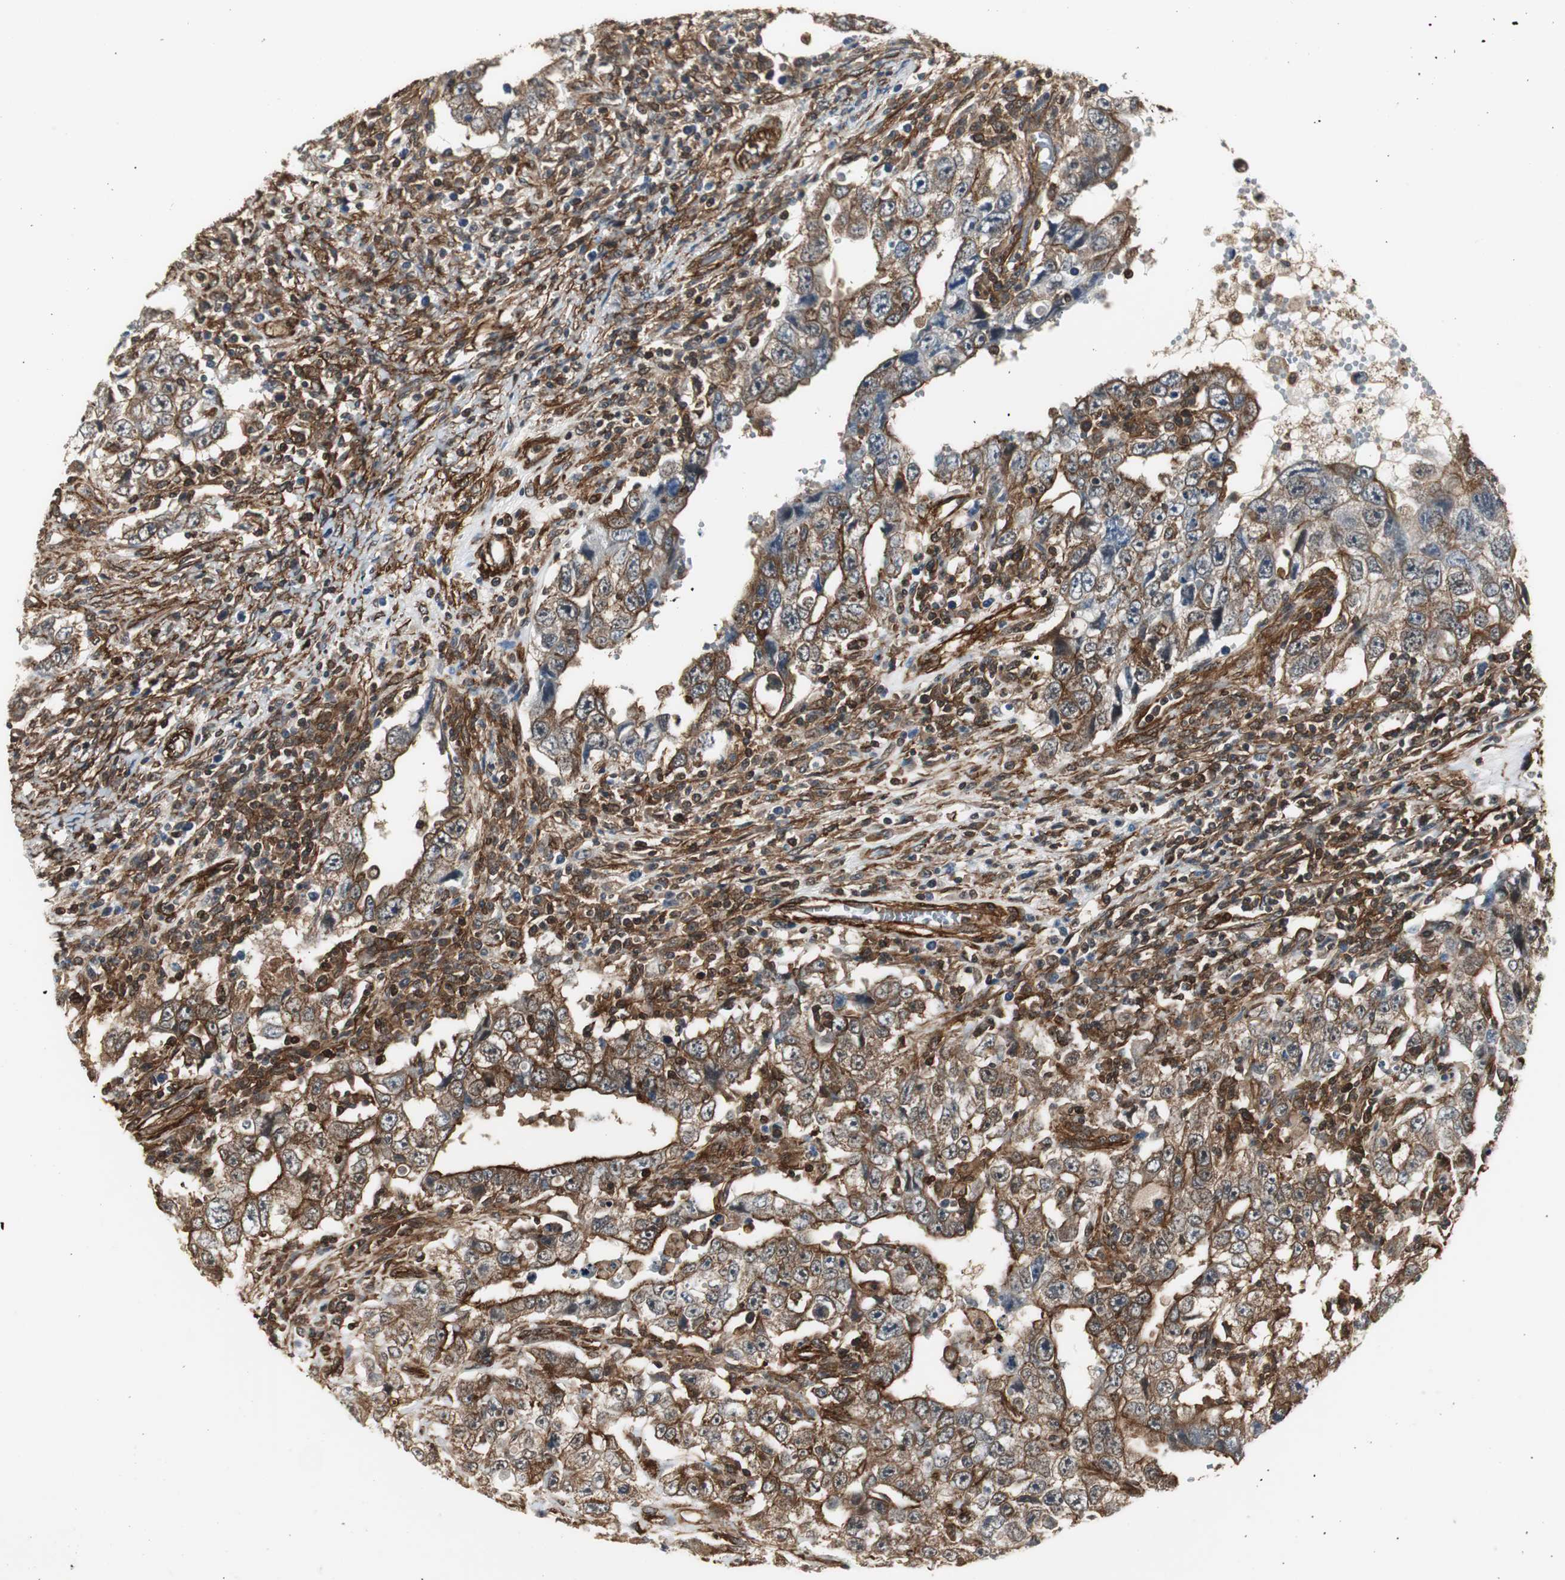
{"staining": {"intensity": "strong", "quantity": ">75%", "location": "cytoplasmic/membranous"}, "tissue": "testis cancer", "cell_type": "Tumor cells", "image_type": "cancer", "snomed": [{"axis": "morphology", "description": "Carcinoma, Embryonal, NOS"}, {"axis": "topography", "description": "Testis"}], "caption": "Immunohistochemistry micrograph of neoplastic tissue: human embryonal carcinoma (testis) stained using immunohistochemistry shows high levels of strong protein expression localized specifically in the cytoplasmic/membranous of tumor cells, appearing as a cytoplasmic/membranous brown color.", "gene": "PTPN11", "patient": {"sex": "male", "age": 26}}